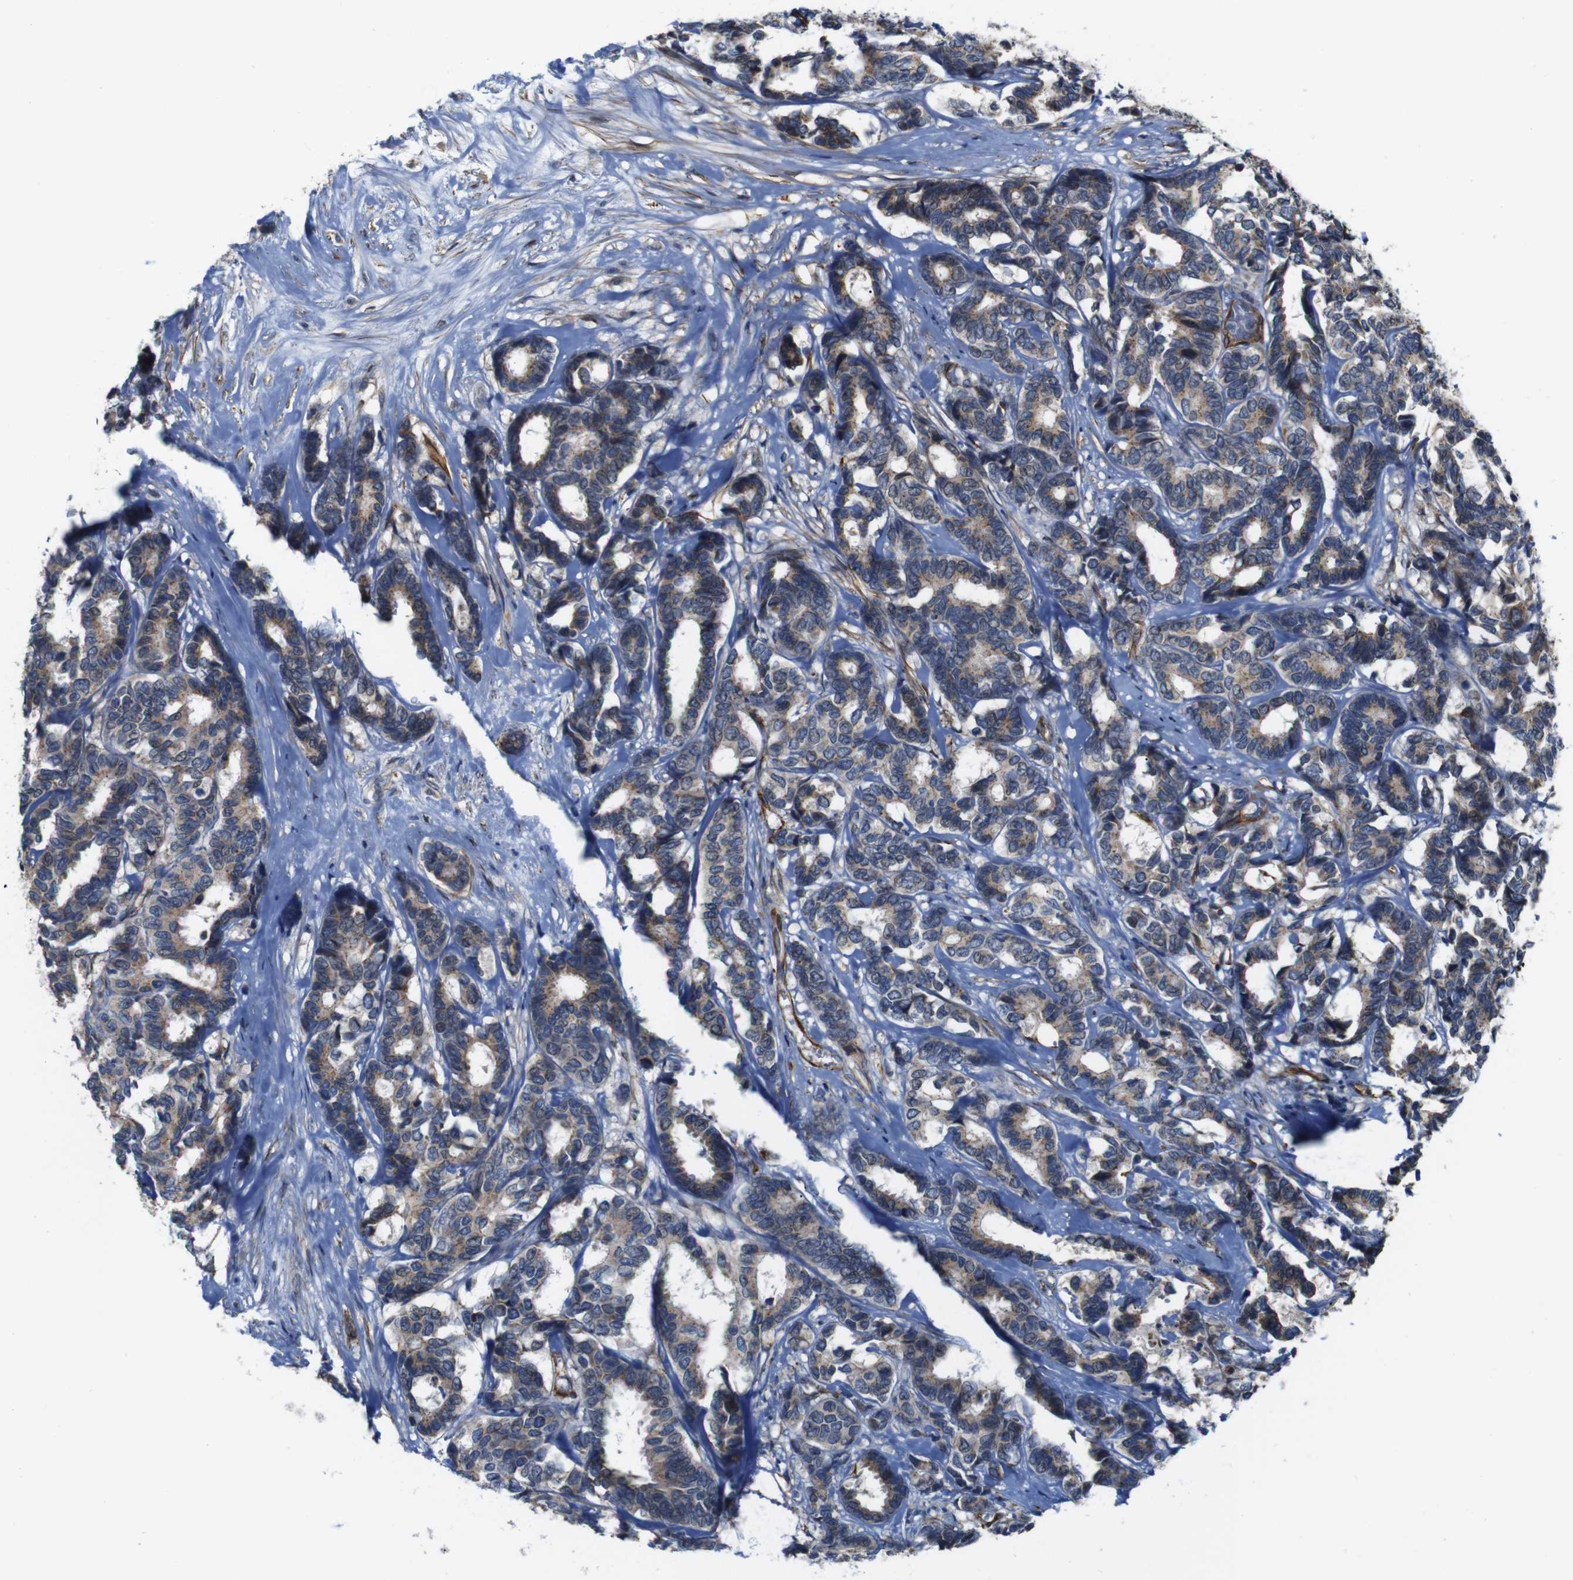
{"staining": {"intensity": "weak", "quantity": ">75%", "location": "cytoplasmic/membranous"}, "tissue": "breast cancer", "cell_type": "Tumor cells", "image_type": "cancer", "snomed": [{"axis": "morphology", "description": "Duct carcinoma"}, {"axis": "topography", "description": "Breast"}], "caption": "Breast cancer tissue reveals weak cytoplasmic/membranous positivity in approximately >75% of tumor cells, visualized by immunohistochemistry.", "gene": "GGT7", "patient": {"sex": "female", "age": 87}}